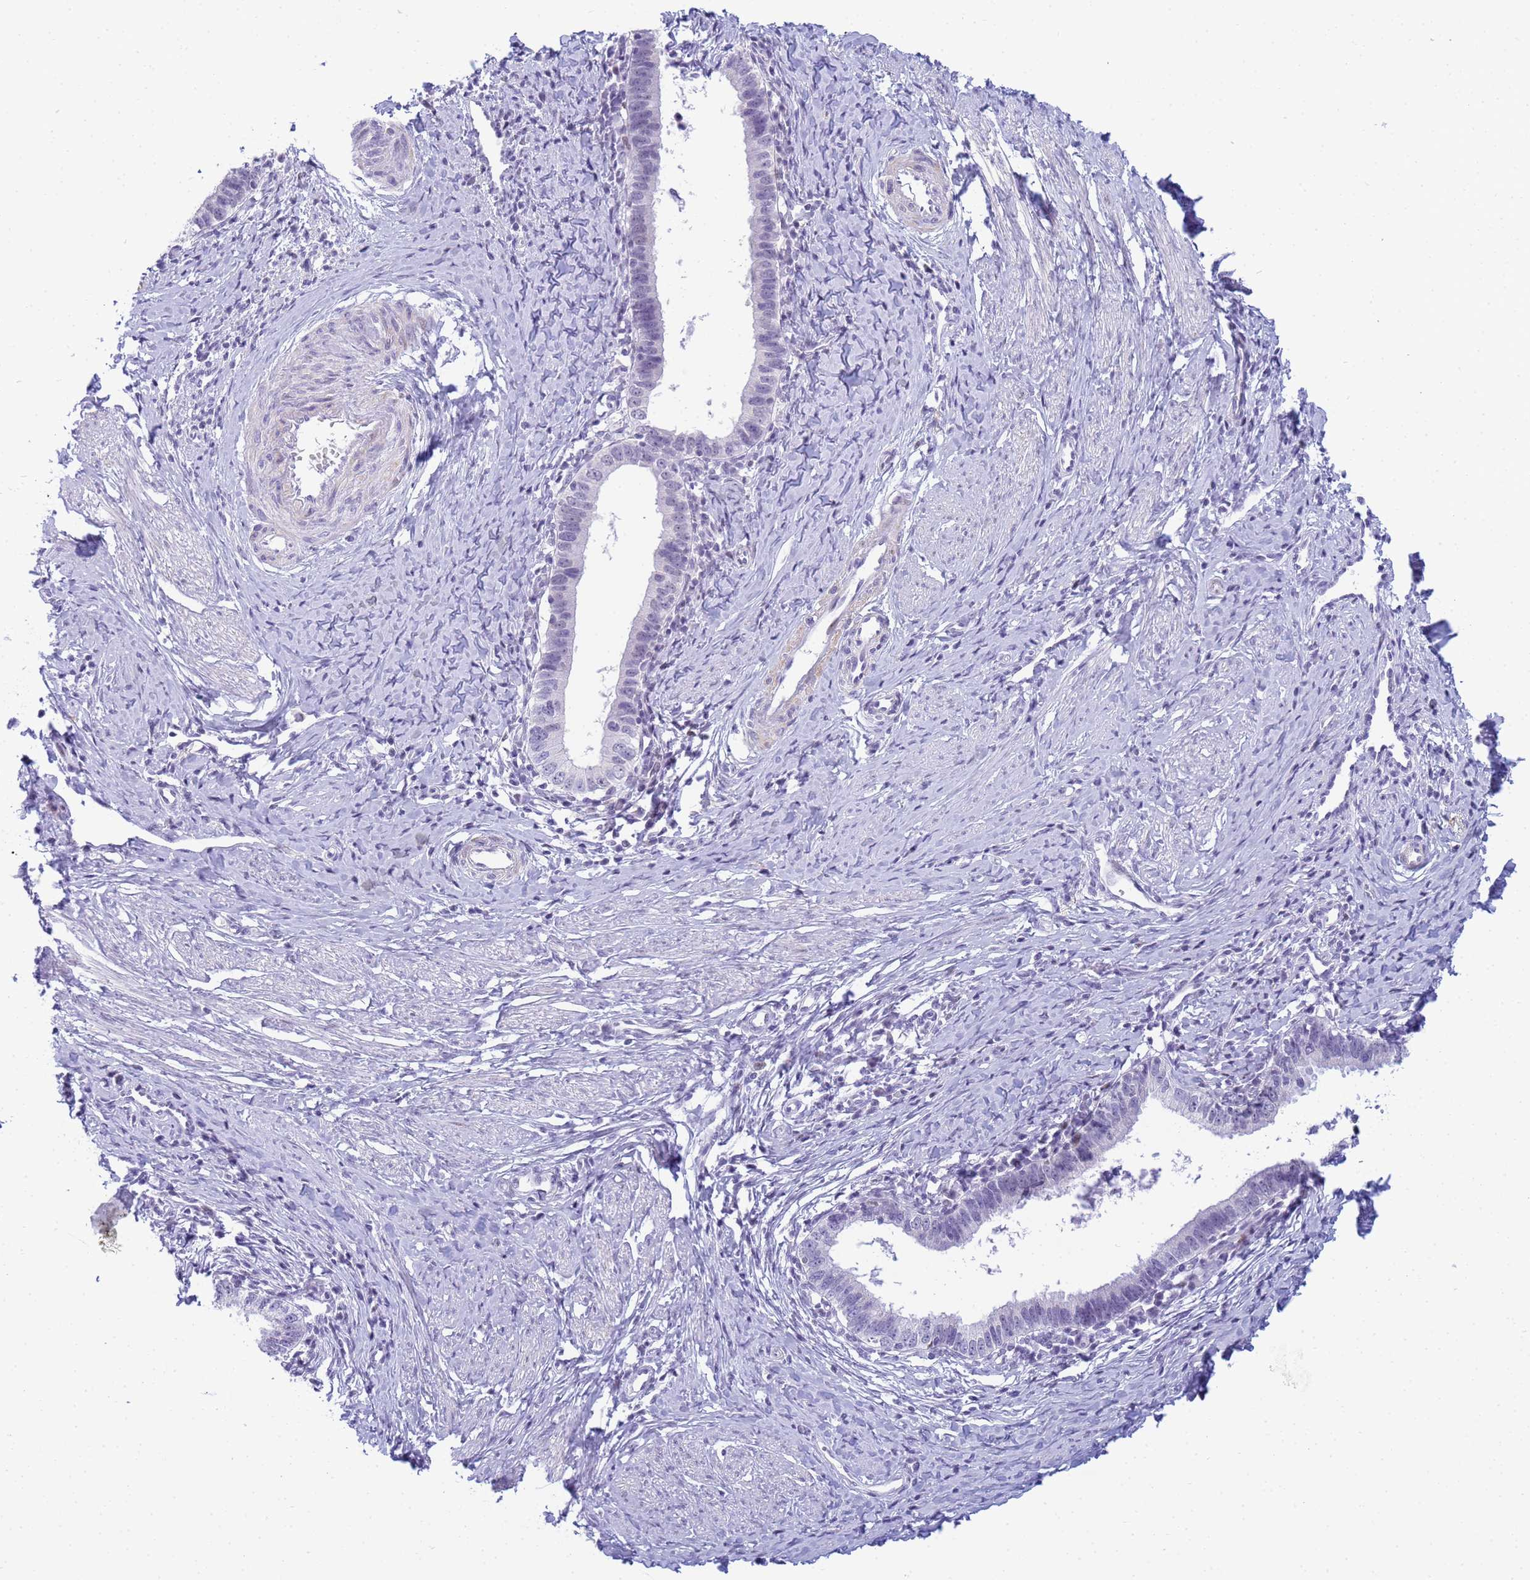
{"staining": {"intensity": "negative", "quantity": "none", "location": "none"}, "tissue": "cervical cancer", "cell_type": "Tumor cells", "image_type": "cancer", "snomed": [{"axis": "morphology", "description": "Adenocarcinoma, NOS"}, {"axis": "topography", "description": "Cervix"}], "caption": "IHC image of cervical cancer (adenocarcinoma) stained for a protein (brown), which demonstrates no positivity in tumor cells. (Brightfield microscopy of DAB immunohistochemistry at high magnification).", "gene": "SNX20", "patient": {"sex": "female", "age": 36}}